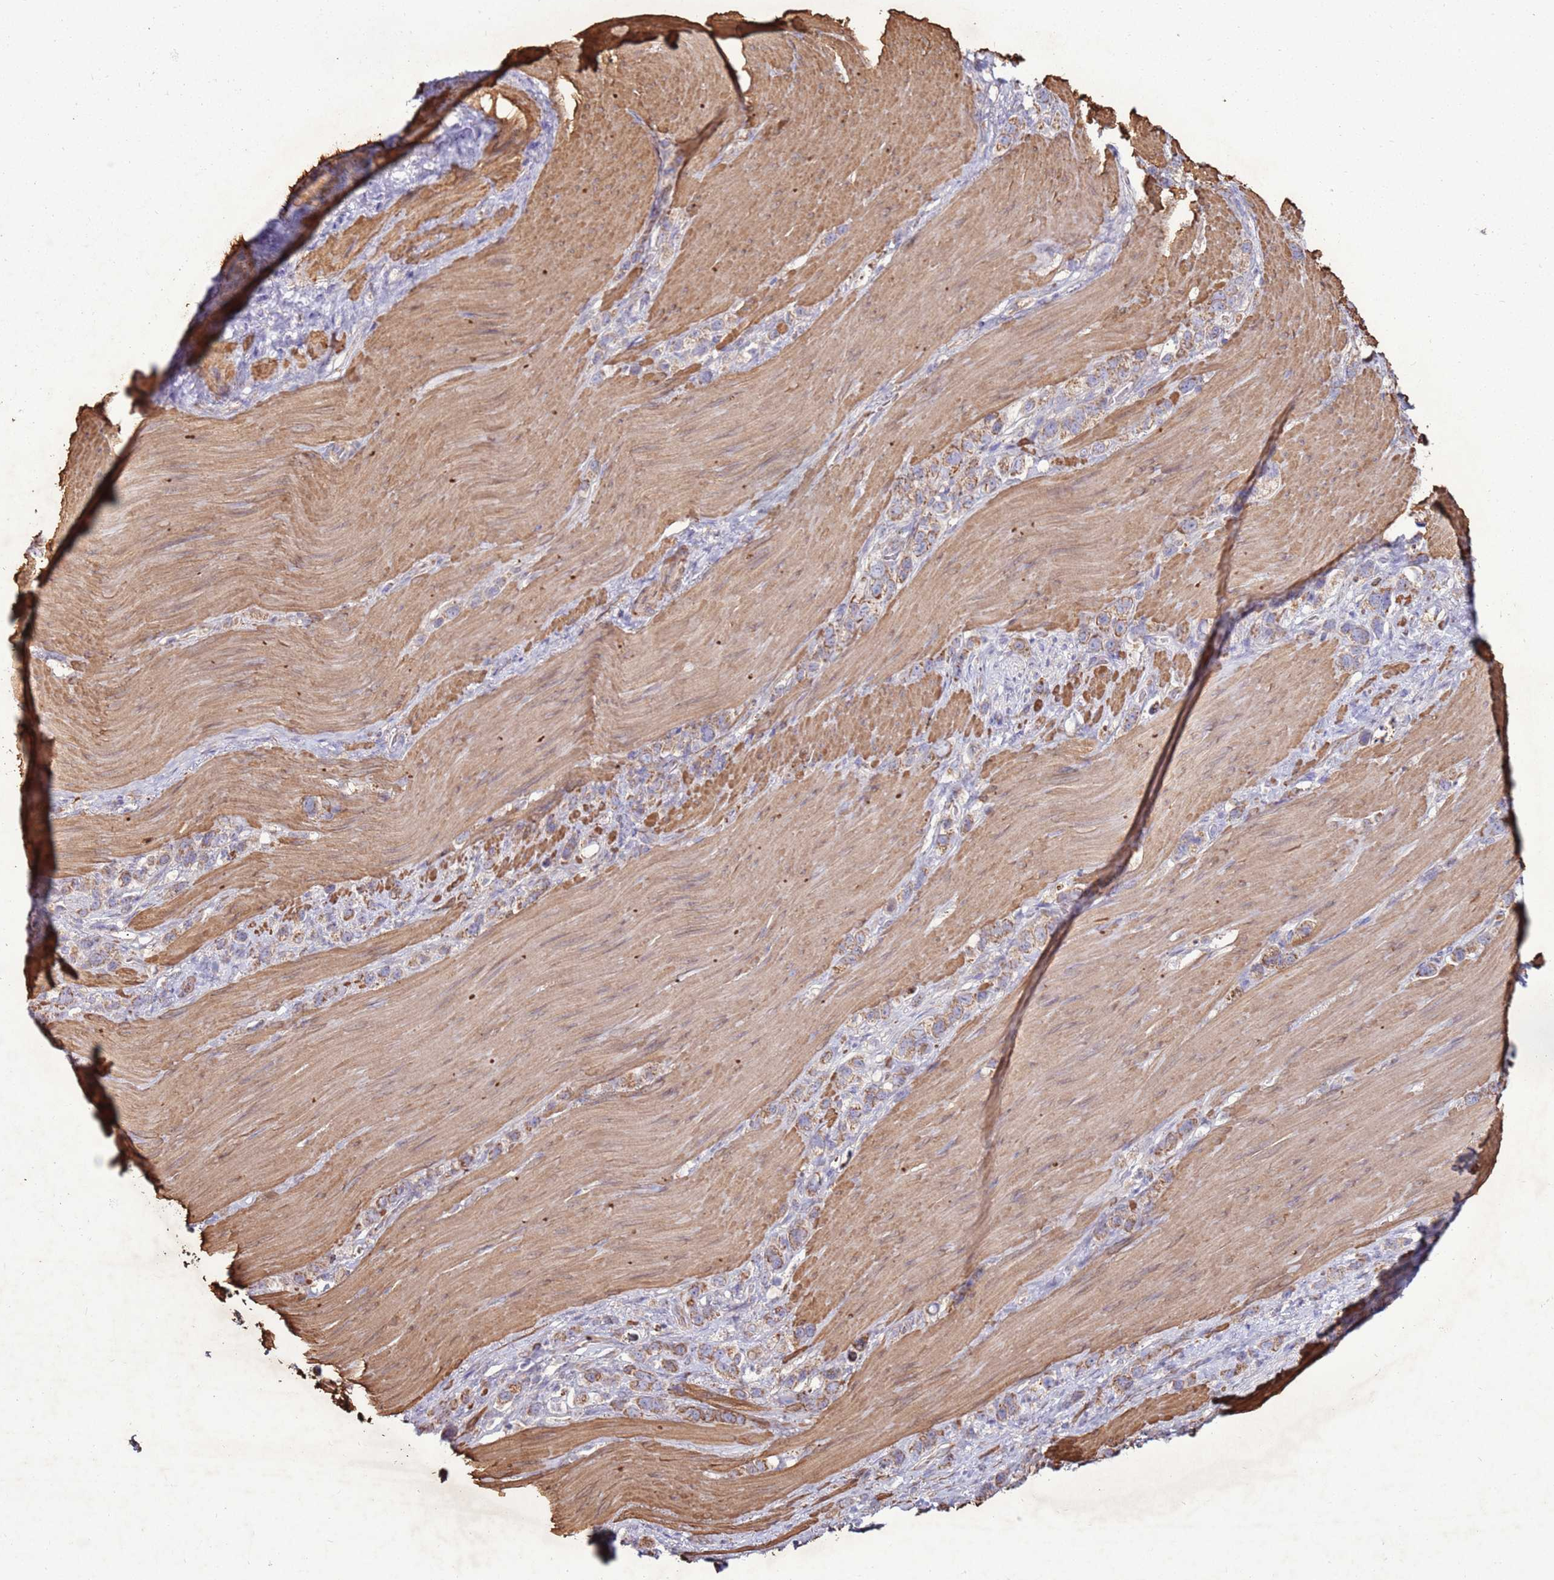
{"staining": {"intensity": "moderate", "quantity": "25%-75%", "location": "cytoplasmic/membranous"}, "tissue": "stomach cancer", "cell_type": "Tumor cells", "image_type": "cancer", "snomed": [{"axis": "morphology", "description": "Adenocarcinoma, NOS"}, {"axis": "topography", "description": "Stomach"}], "caption": "Immunohistochemistry (IHC) staining of adenocarcinoma (stomach), which shows medium levels of moderate cytoplasmic/membranous expression in about 25%-75% of tumor cells indicating moderate cytoplasmic/membranous protein positivity. The staining was performed using DAB (3,3'-diaminobenzidine) (brown) for protein detection and nuclei were counterstained in hematoxylin (blue).", "gene": "DDX59", "patient": {"sex": "female", "age": 65}}